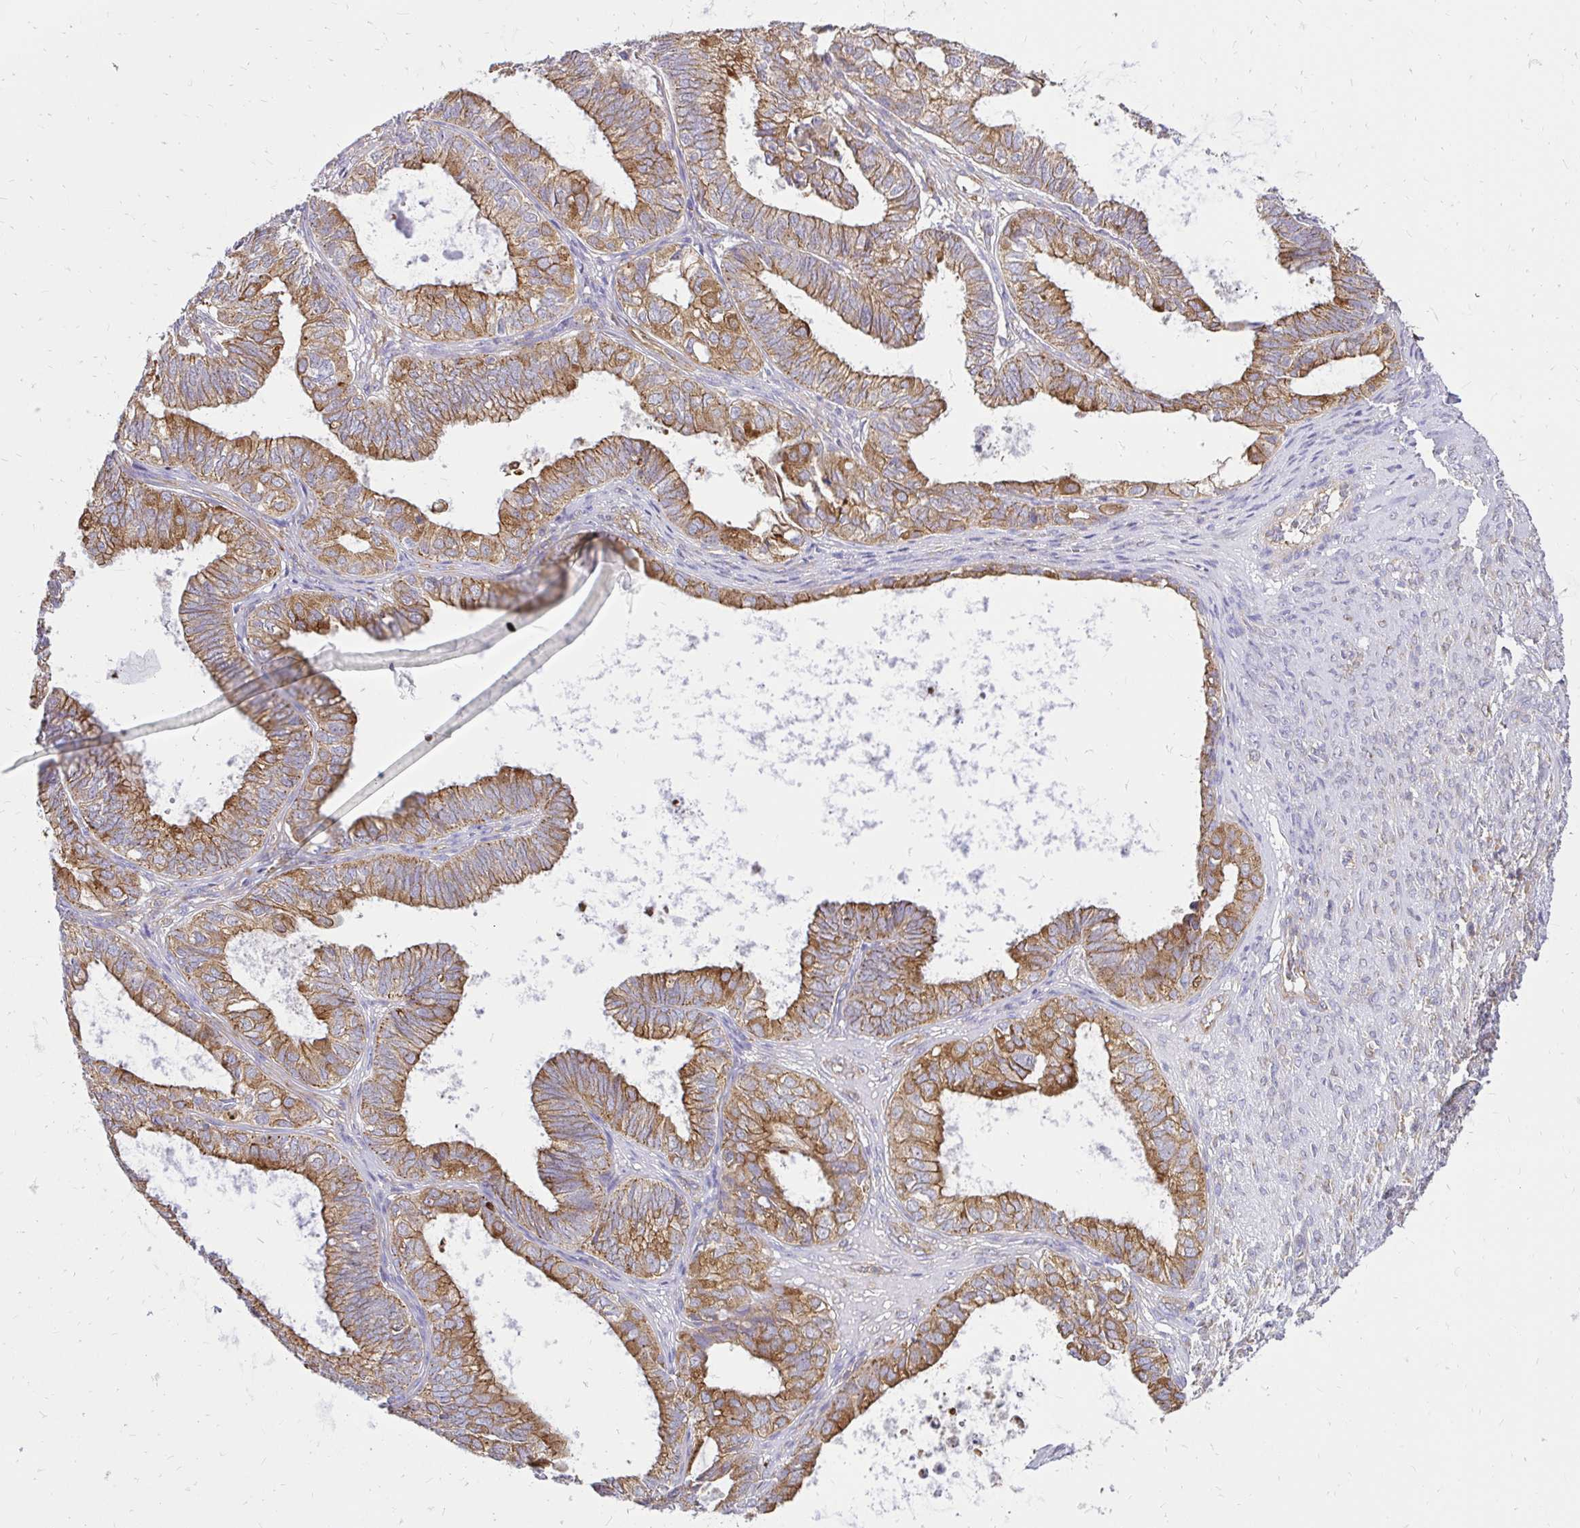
{"staining": {"intensity": "moderate", "quantity": ">75%", "location": "cytoplasmic/membranous"}, "tissue": "ovarian cancer", "cell_type": "Tumor cells", "image_type": "cancer", "snomed": [{"axis": "morphology", "description": "Carcinoma, endometroid"}, {"axis": "topography", "description": "Ovary"}], "caption": "This is an image of immunohistochemistry staining of ovarian cancer (endometroid carcinoma), which shows moderate expression in the cytoplasmic/membranous of tumor cells.", "gene": "ABCB10", "patient": {"sex": "female", "age": 64}}